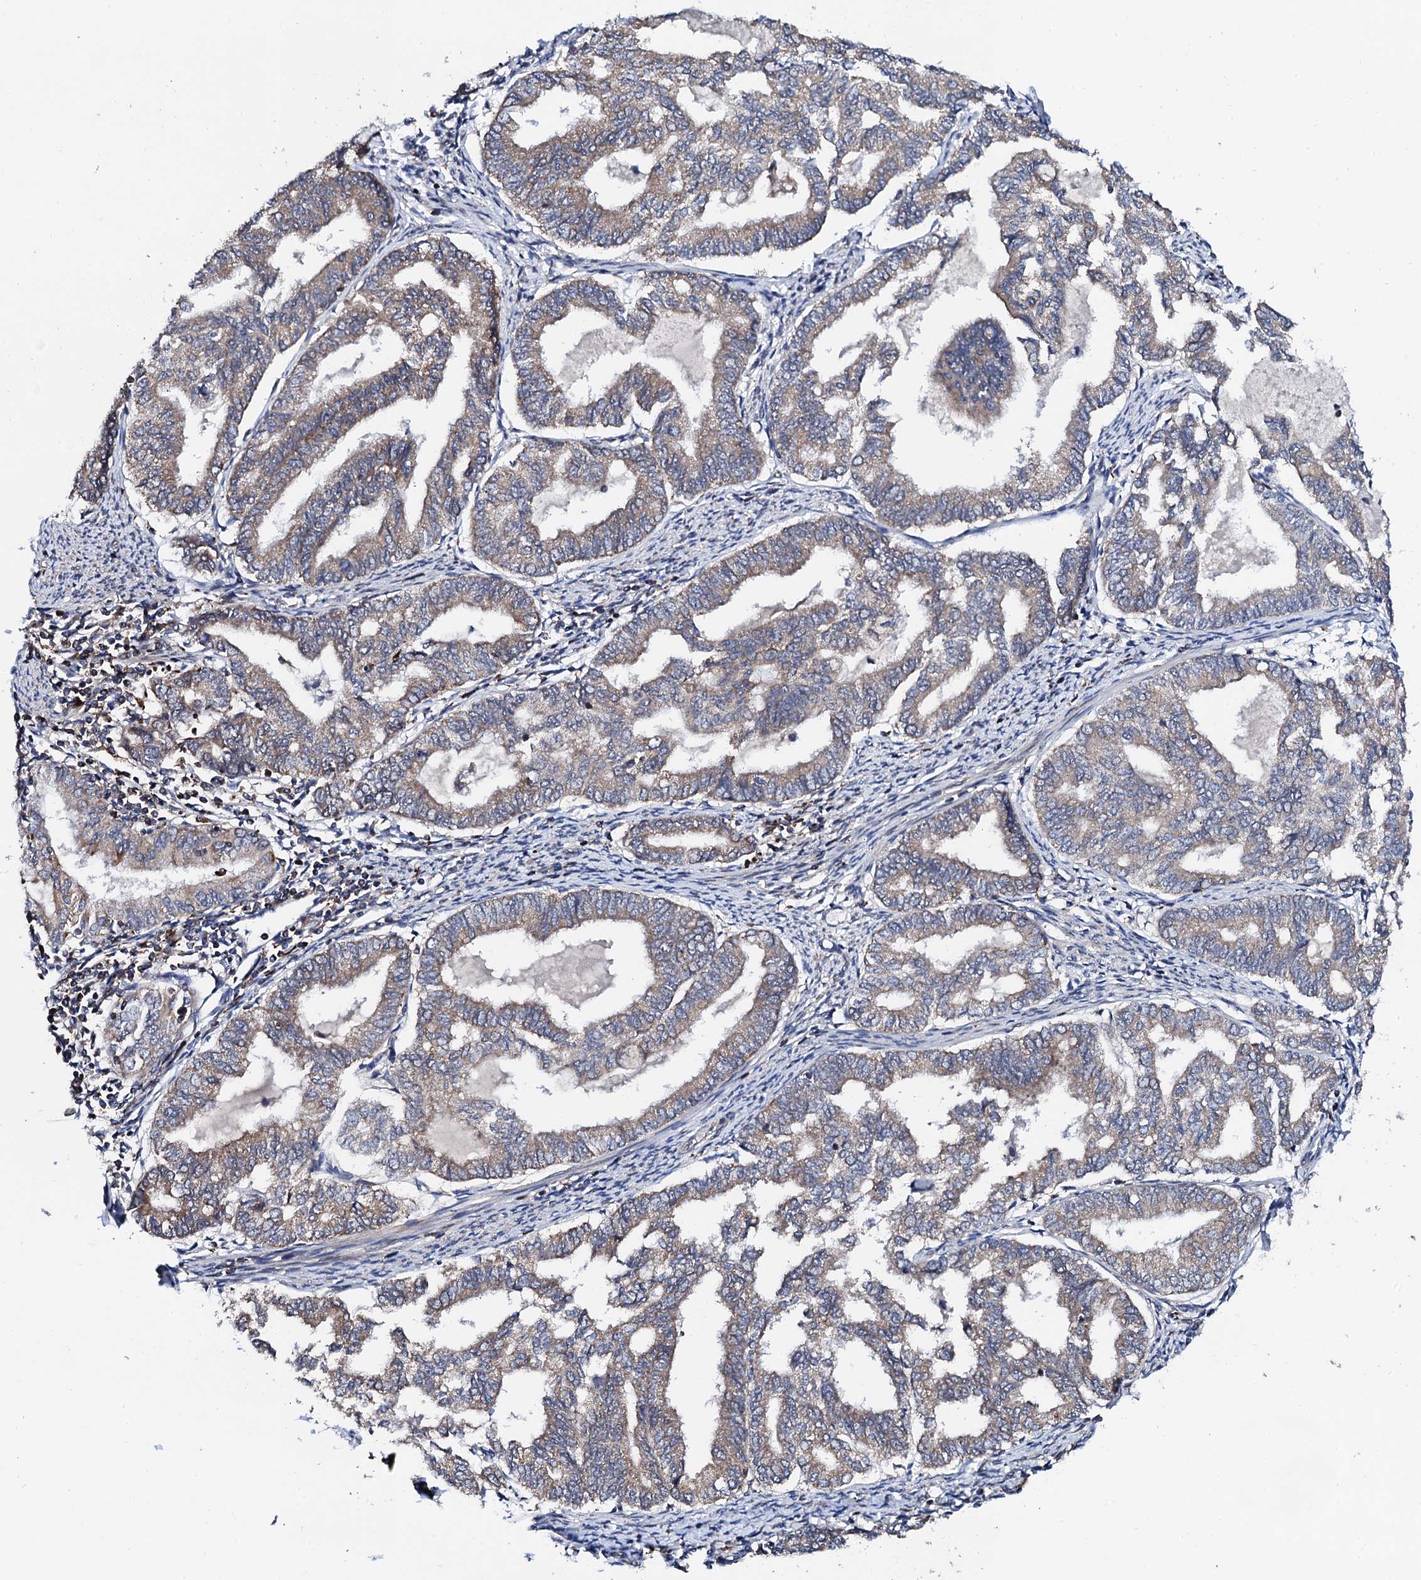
{"staining": {"intensity": "weak", "quantity": ">75%", "location": "cytoplasmic/membranous"}, "tissue": "endometrial cancer", "cell_type": "Tumor cells", "image_type": "cancer", "snomed": [{"axis": "morphology", "description": "Adenocarcinoma, NOS"}, {"axis": "topography", "description": "Endometrium"}], "caption": "Protein positivity by immunohistochemistry (IHC) shows weak cytoplasmic/membranous expression in about >75% of tumor cells in endometrial cancer (adenocarcinoma).", "gene": "COG4", "patient": {"sex": "female", "age": 79}}